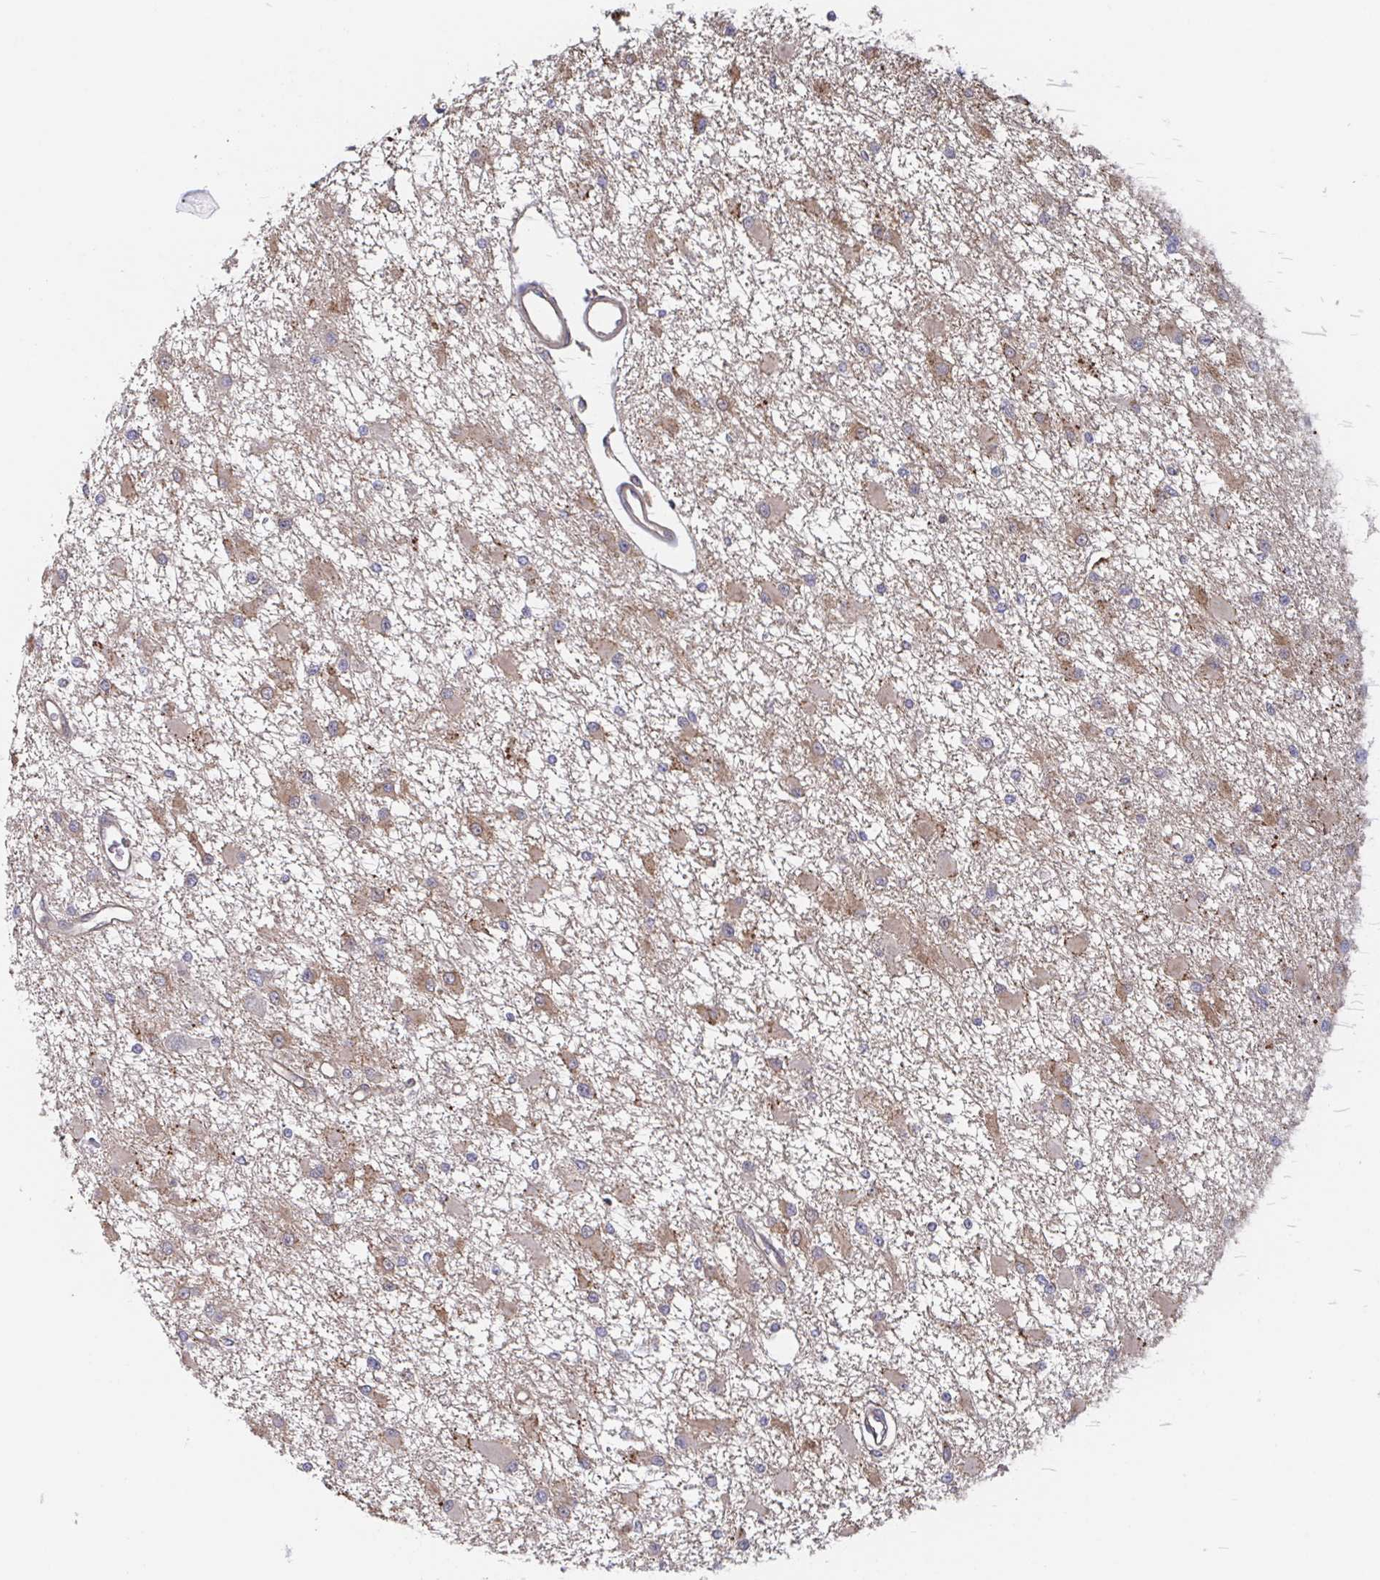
{"staining": {"intensity": "weak", "quantity": ">75%", "location": "cytoplasmic/membranous"}, "tissue": "glioma", "cell_type": "Tumor cells", "image_type": "cancer", "snomed": [{"axis": "morphology", "description": "Glioma, malignant, High grade"}, {"axis": "topography", "description": "Brain"}], "caption": "Approximately >75% of tumor cells in human glioma demonstrate weak cytoplasmic/membranous protein positivity as visualized by brown immunohistochemical staining.", "gene": "AGFG2", "patient": {"sex": "male", "age": 54}}